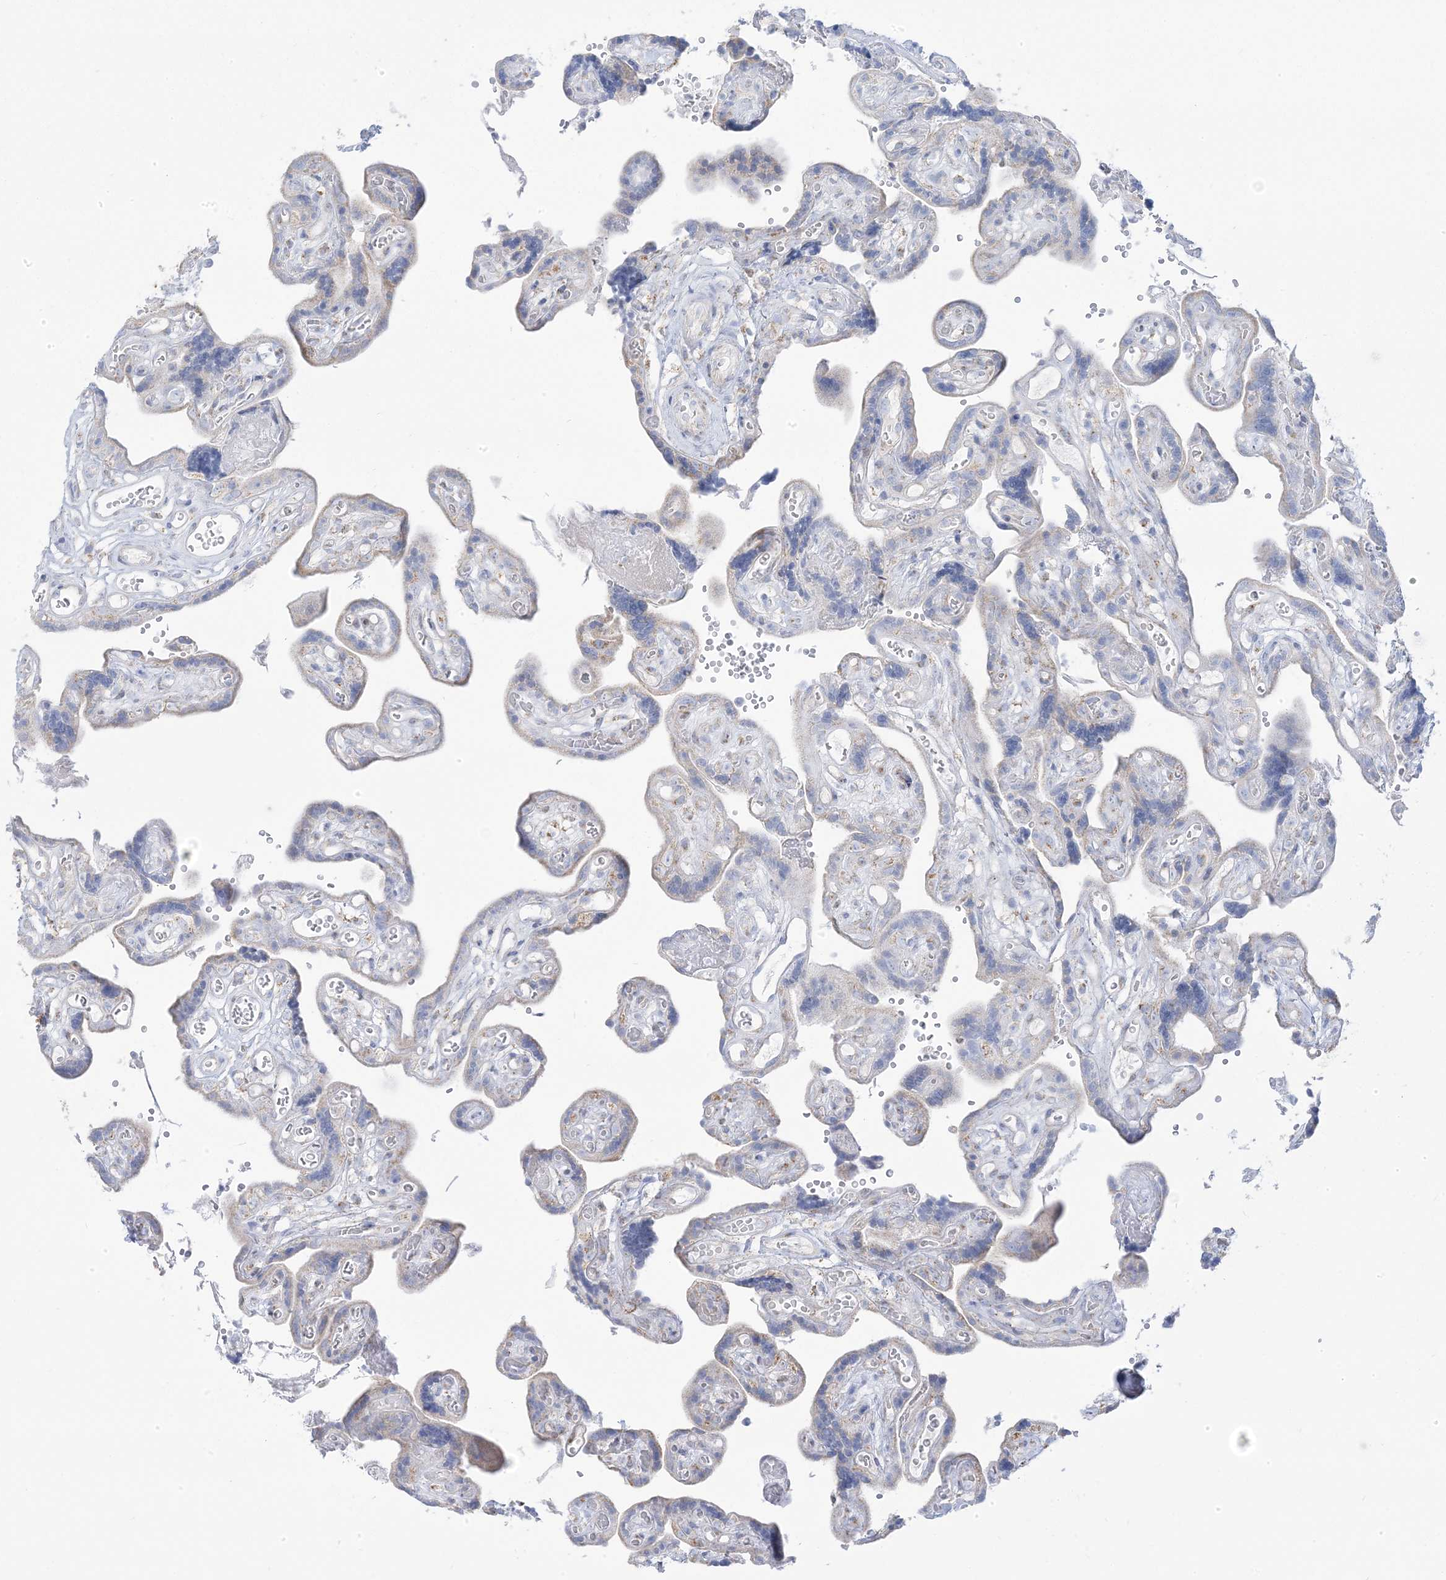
{"staining": {"intensity": "negative", "quantity": "none", "location": "none"}, "tissue": "placenta", "cell_type": "Decidual cells", "image_type": "normal", "snomed": [{"axis": "morphology", "description": "Normal tissue, NOS"}, {"axis": "topography", "description": "Placenta"}], "caption": "Human placenta stained for a protein using immunohistochemistry (IHC) demonstrates no positivity in decidual cells.", "gene": "PCCB", "patient": {"sex": "female", "age": 30}}